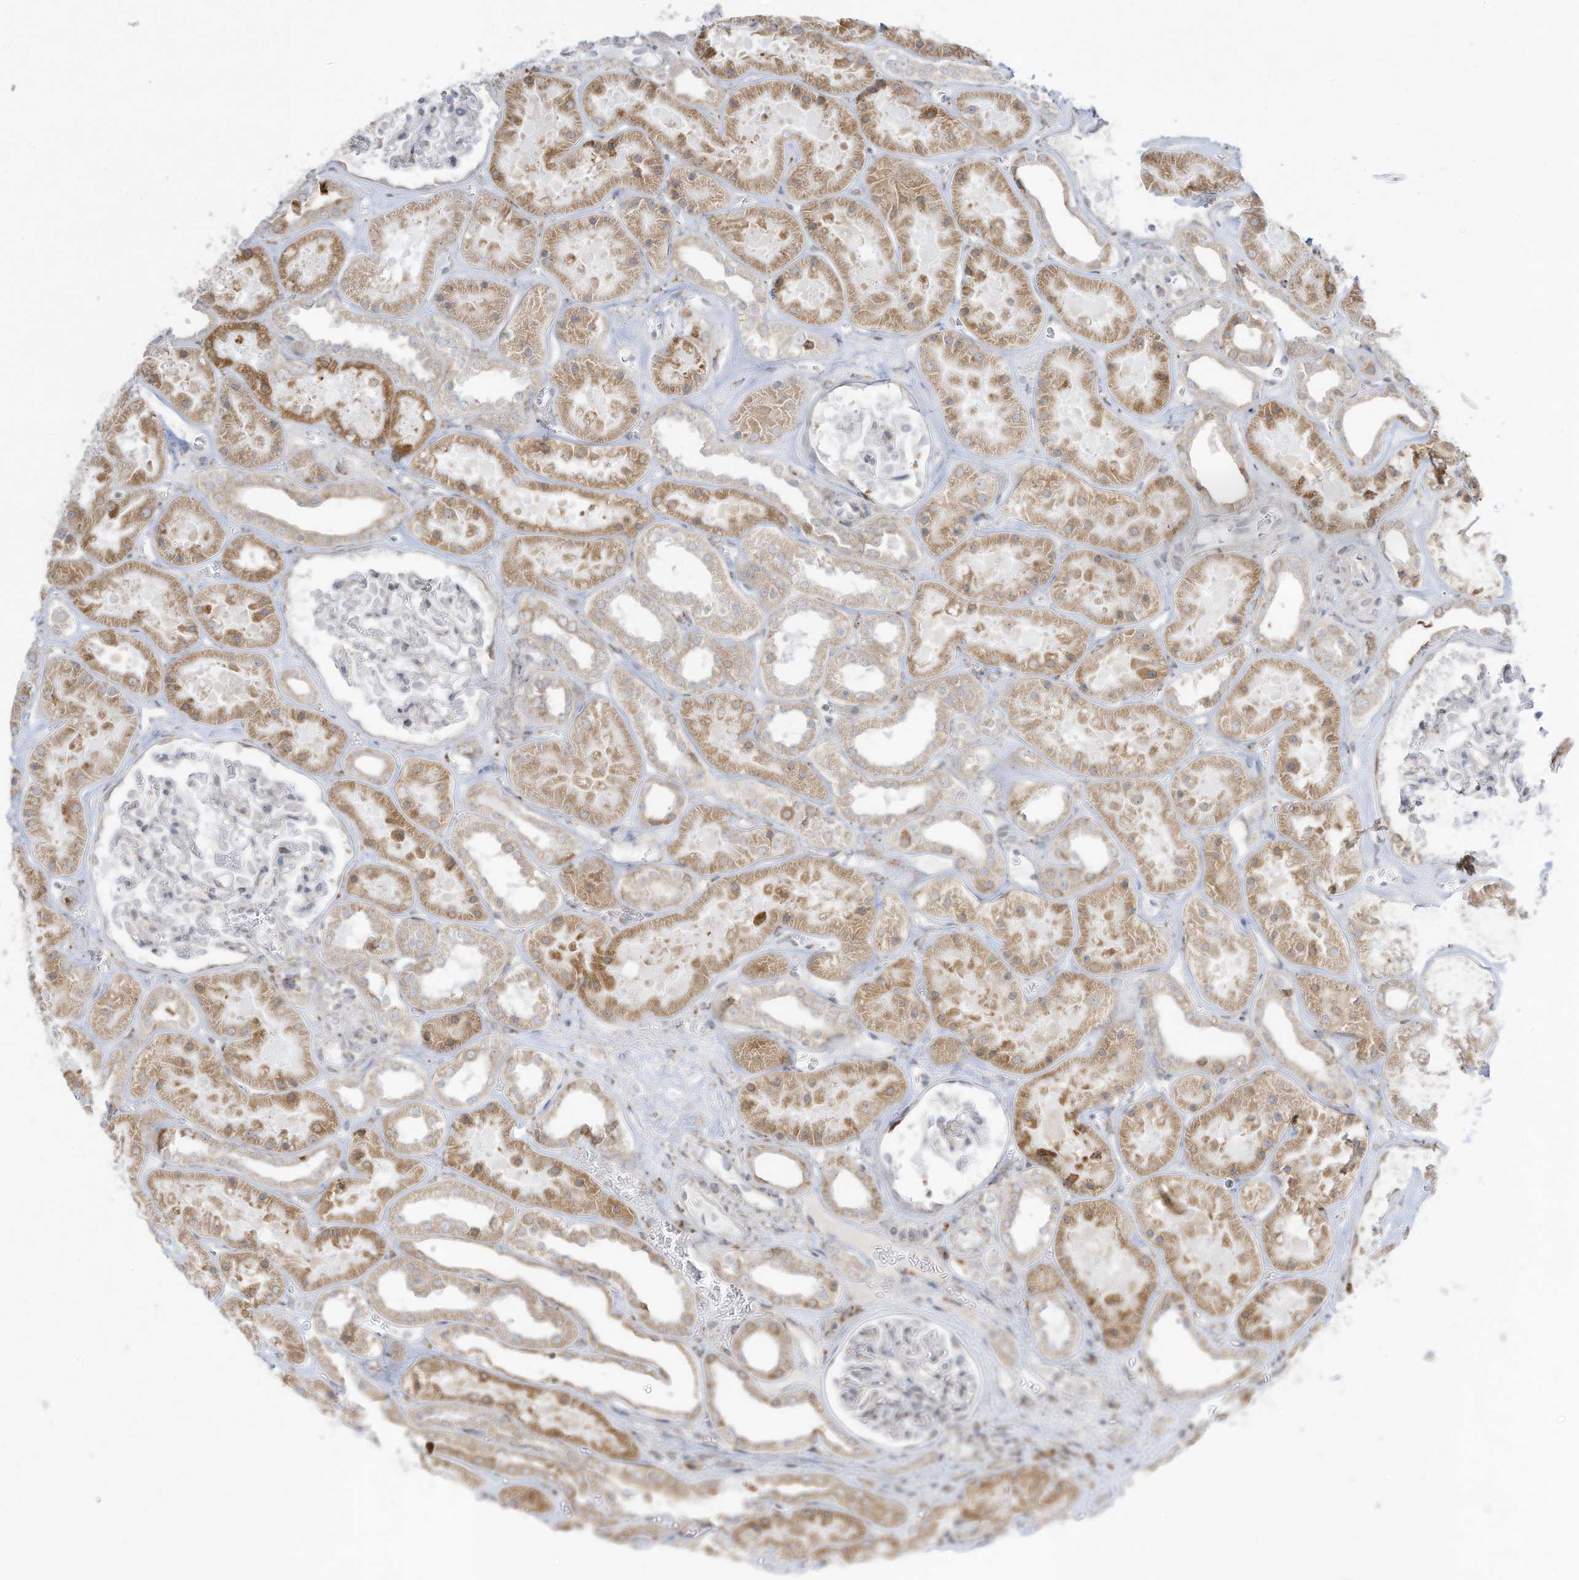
{"staining": {"intensity": "negative", "quantity": "none", "location": "none"}, "tissue": "kidney", "cell_type": "Cells in glomeruli", "image_type": "normal", "snomed": [{"axis": "morphology", "description": "Normal tissue, NOS"}, {"axis": "topography", "description": "Kidney"}], "caption": "Immunohistochemistry histopathology image of normal kidney stained for a protein (brown), which exhibits no staining in cells in glomeruli.", "gene": "PTK6", "patient": {"sex": "female", "age": 41}}